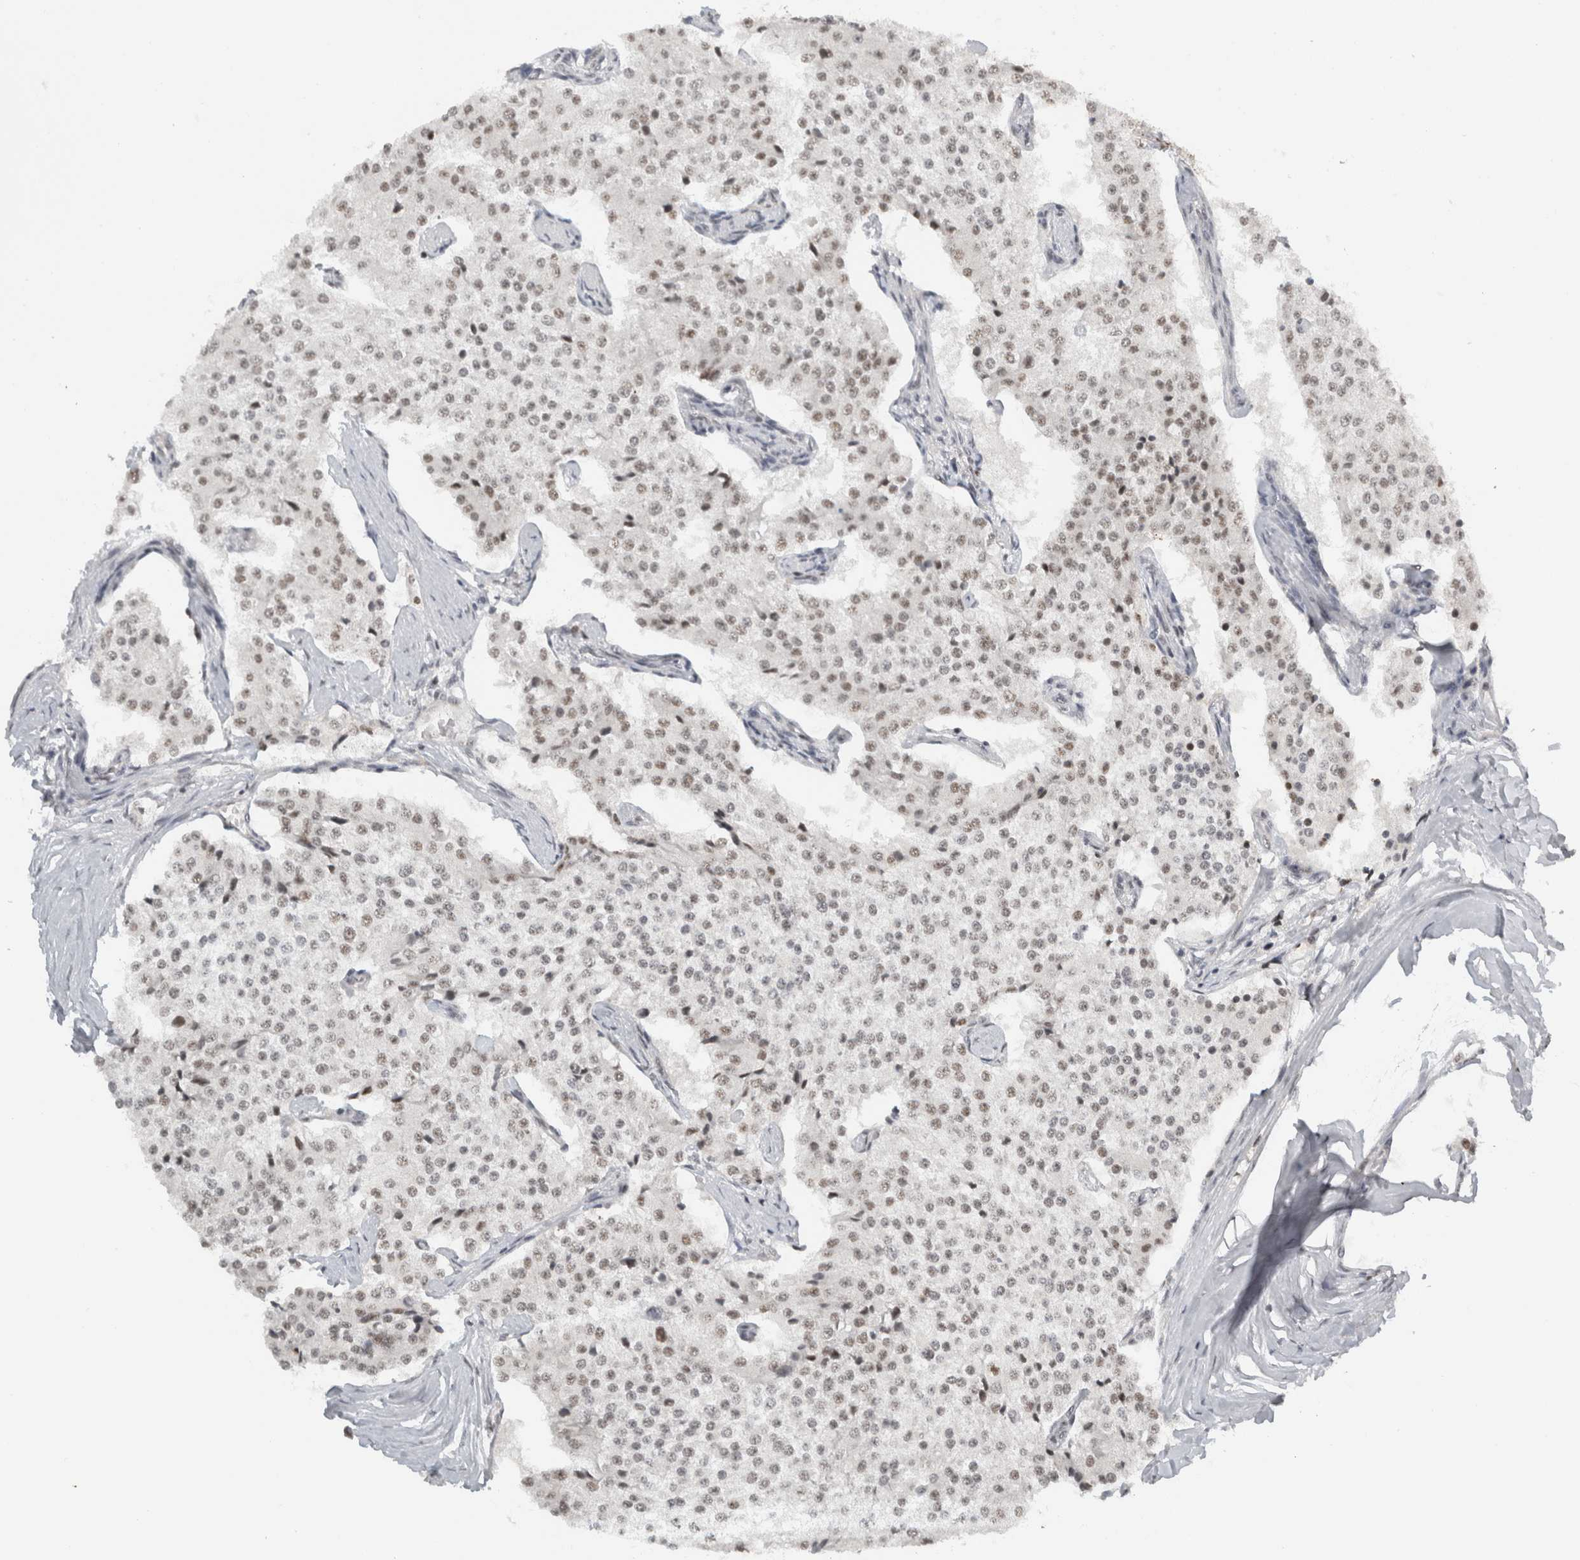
{"staining": {"intensity": "weak", "quantity": "<25%", "location": "nuclear"}, "tissue": "carcinoid", "cell_type": "Tumor cells", "image_type": "cancer", "snomed": [{"axis": "morphology", "description": "Carcinoid, malignant, NOS"}, {"axis": "topography", "description": "Colon"}], "caption": "Tumor cells are negative for protein expression in human malignant carcinoid.", "gene": "EBNA1BP2", "patient": {"sex": "female", "age": 52}}